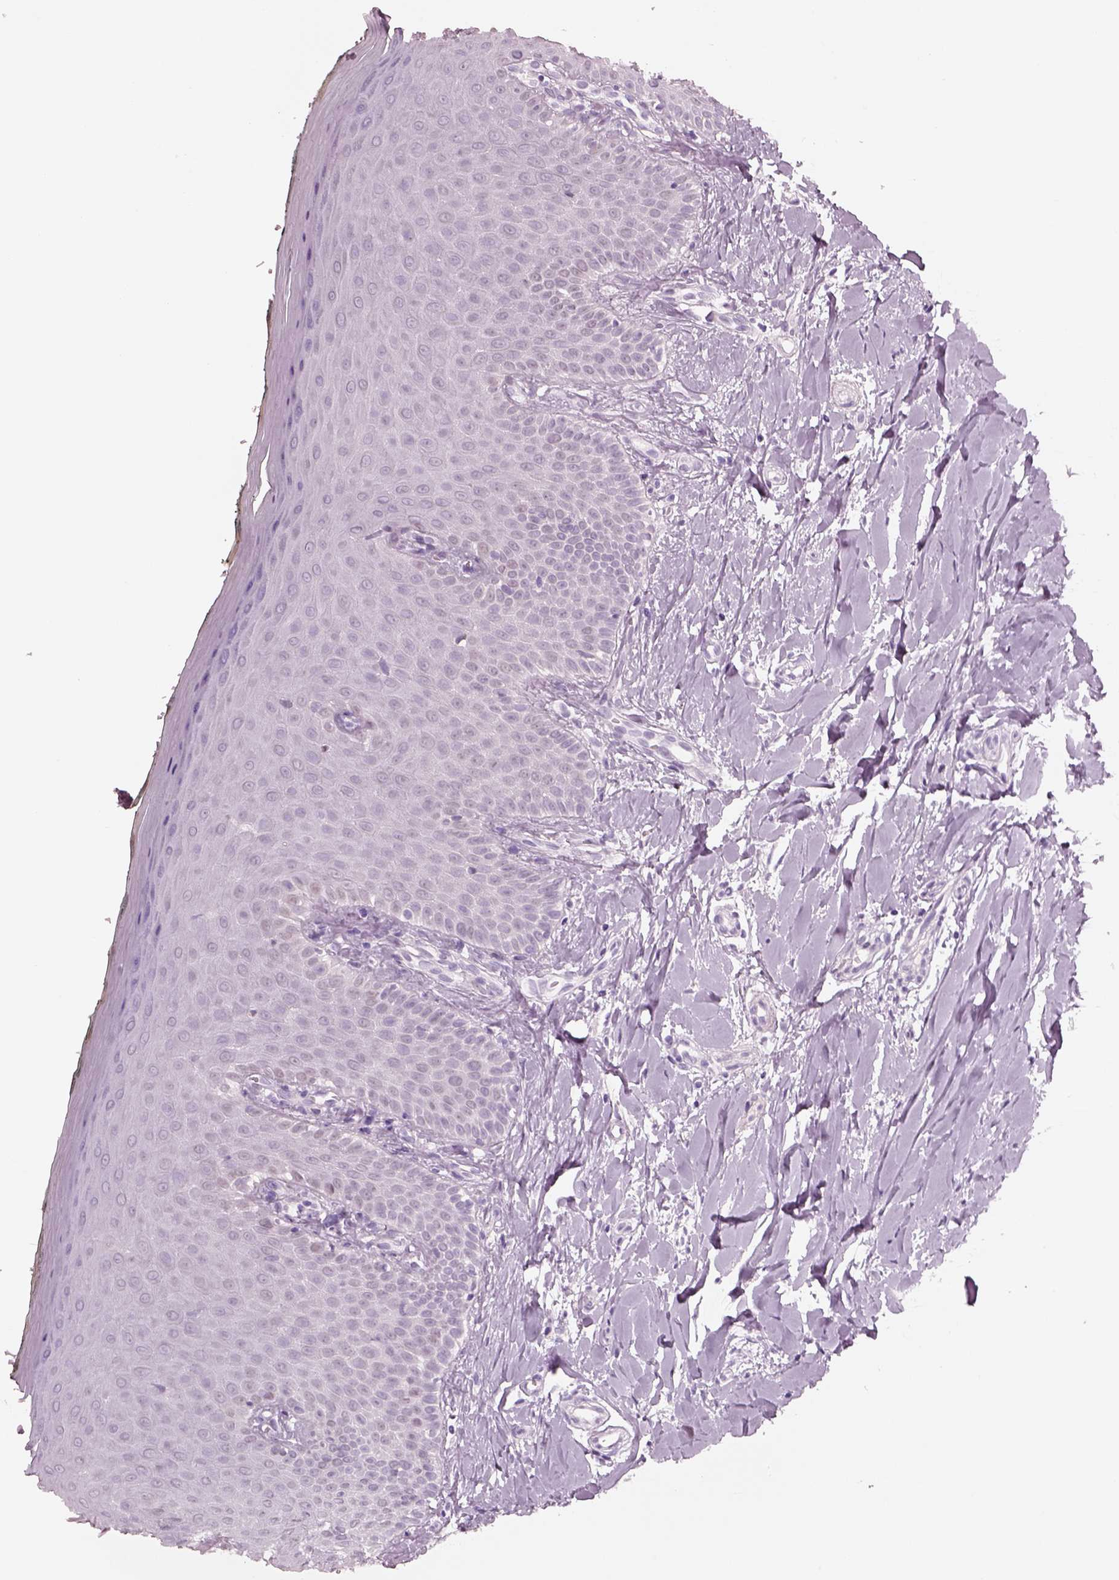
{"staining": {"intensity": "weak", "quantity": "<25%", "location": "cytoplasmic/membranous"}, "tissue": "oral mucosa", "cell_type": "Squamous epithelial cells", "image_type": "normal", "snomed": [{"axis": "morphology", "description": "Normal tissue, NOS"}, {"axis": "topography", "description": "Oral tissue"}], "caption": "IHC micrograph of benign oral mucosa: oral mucosa stained with DAB (3,3'-diaminobenzidine) exhibits no significant protein staining in squamous epithelial cells.", "gene": "ELSPBP1", "patient": {"sex": "female", "age": 43}}